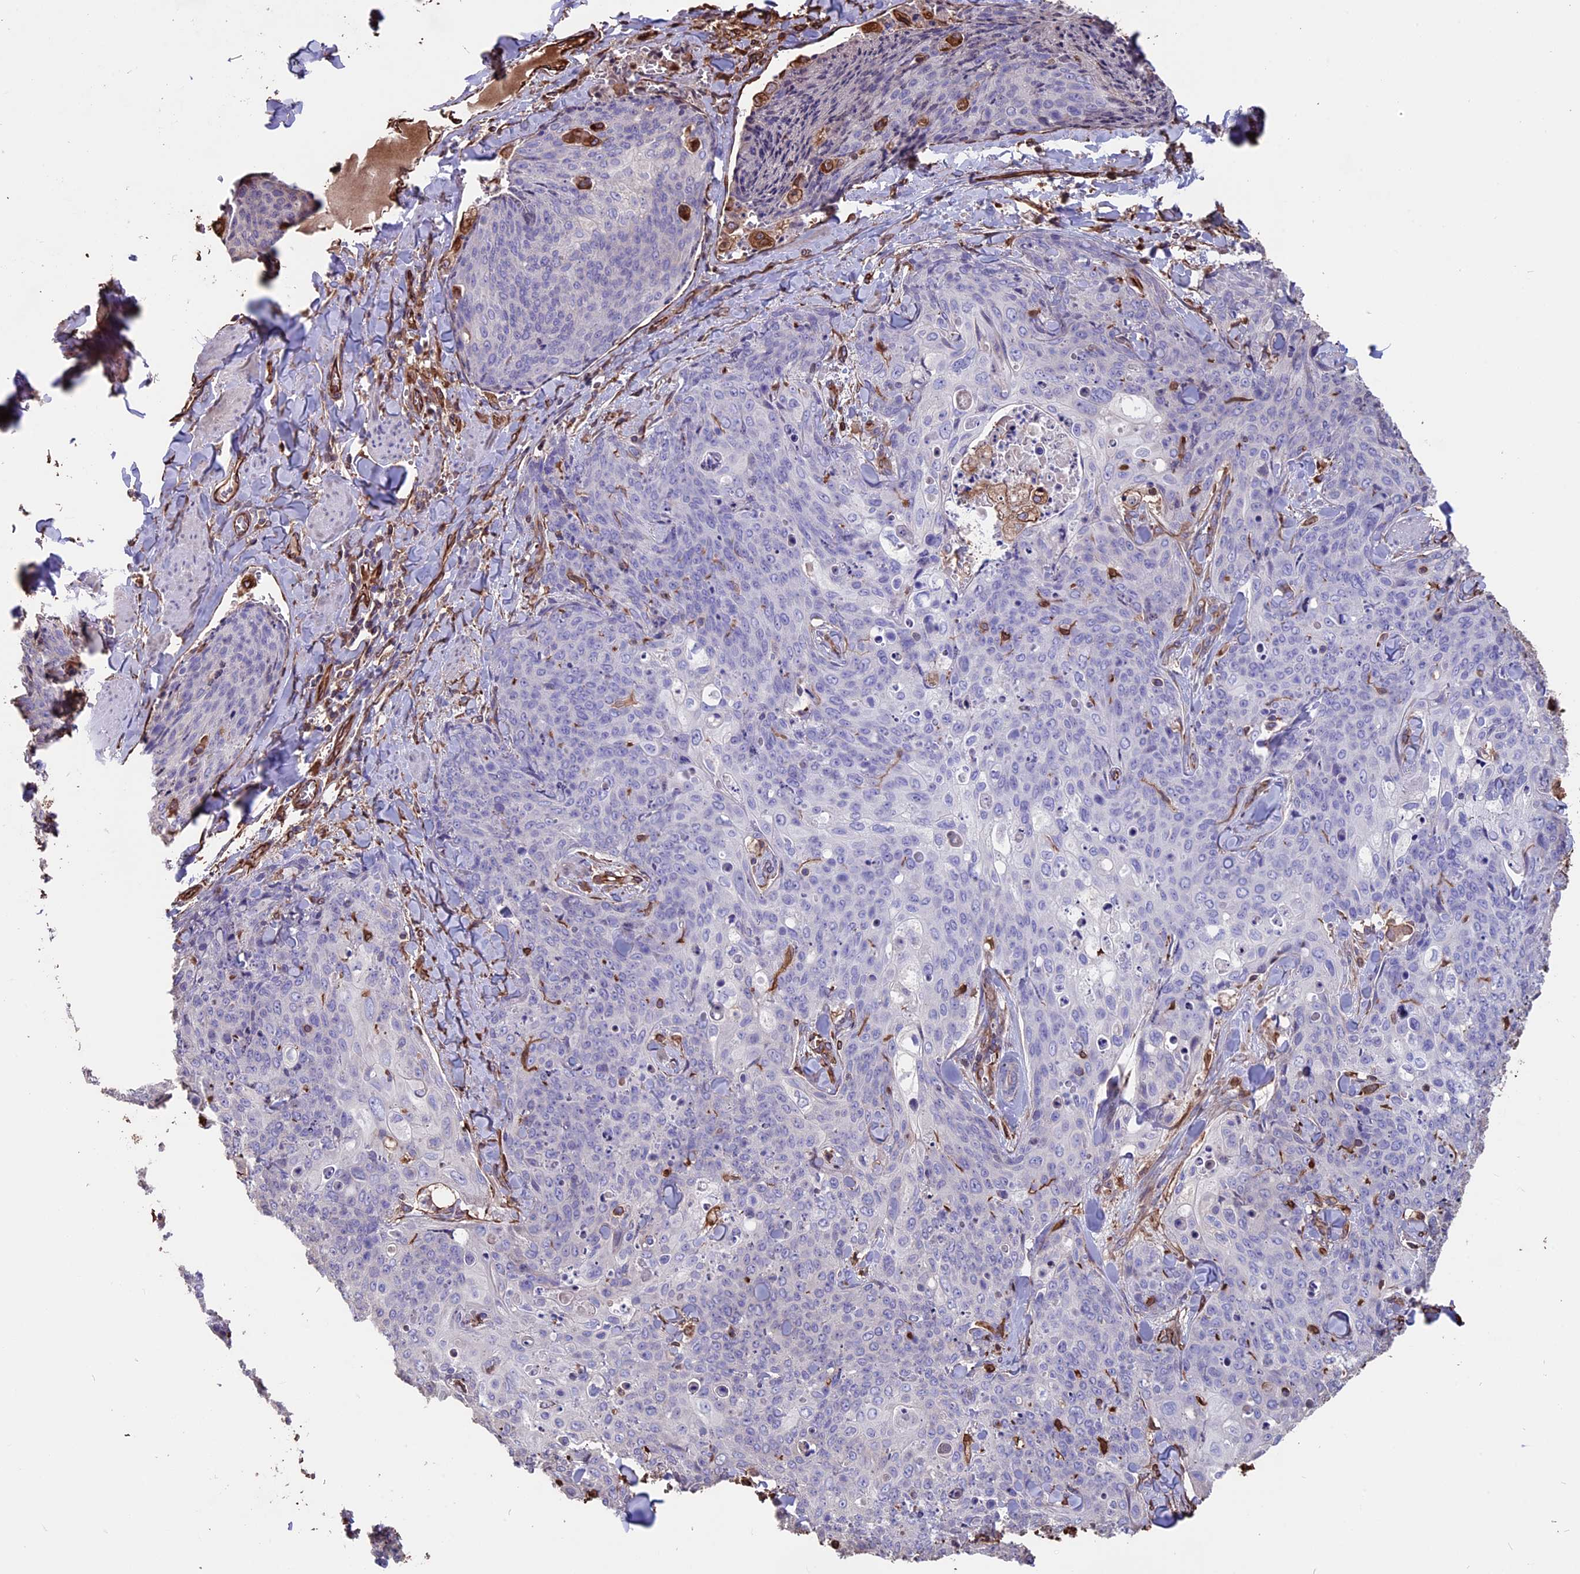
{"staining": {"intensity": "negative", "quantity": "none", "location": "none"}, "tissue": "skin cancer", "cell_type": "Tumor cells", "image_type": "cancer", "snomed": [{"axis": "morphology", "description": "Squamous cell carcinoma, NOS"}, {"axis": "topography", "description": "Skin"}, {"axis": "topography", "description": "Vulva"}], "caption": "This histopathology image is of skin cancer stained with IHC to label a protein in brown with the nuclei are counter-stained blue. There is no positivity in tumor cells.", "gene": "SEH1L", "patient": {"sex": "female", "age": 85}}